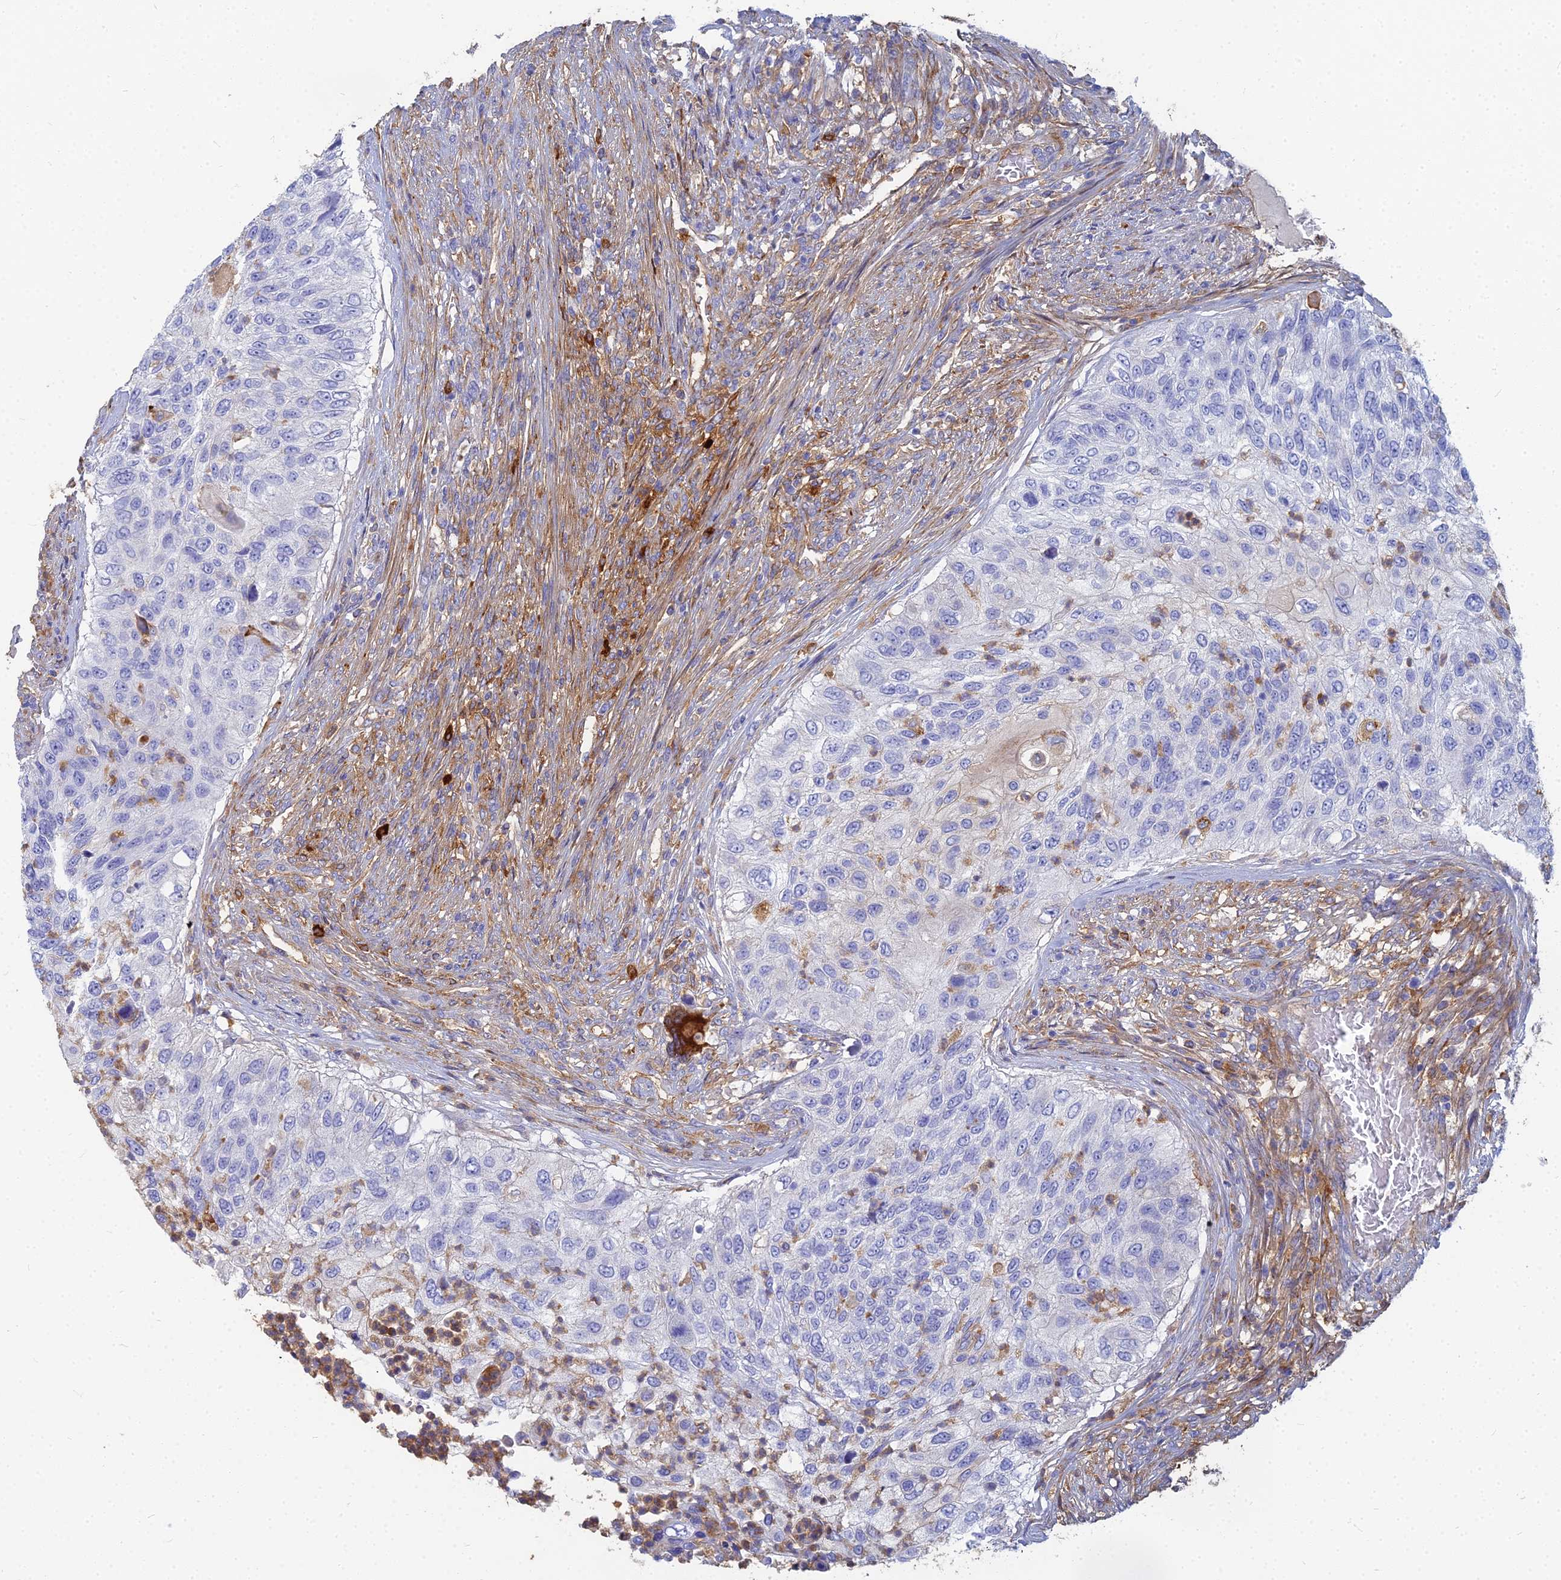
{"staining": {"intensity": "negative", "quantity": "none", "location": "none"}, "tissue": "urothelial cancer", "cell_type": "Tumor cells", "image_type": "cancer", "snomed": [{"axis": "morphology", "description": "Urothelial carcinoma, High grade"}, {"axis": "topography", "description": "Urinary bladder"}], "caption": "The photomicrograph demonstrates no staining of tumor cells in urothelial cancer. Brightfield microscopy of immunohistochemistry stained with DAB (brown) and hematoxylin (blue), captured at high magnification.", "gene": "VAT1", "patient": {"sex": "female", "age": 60}}